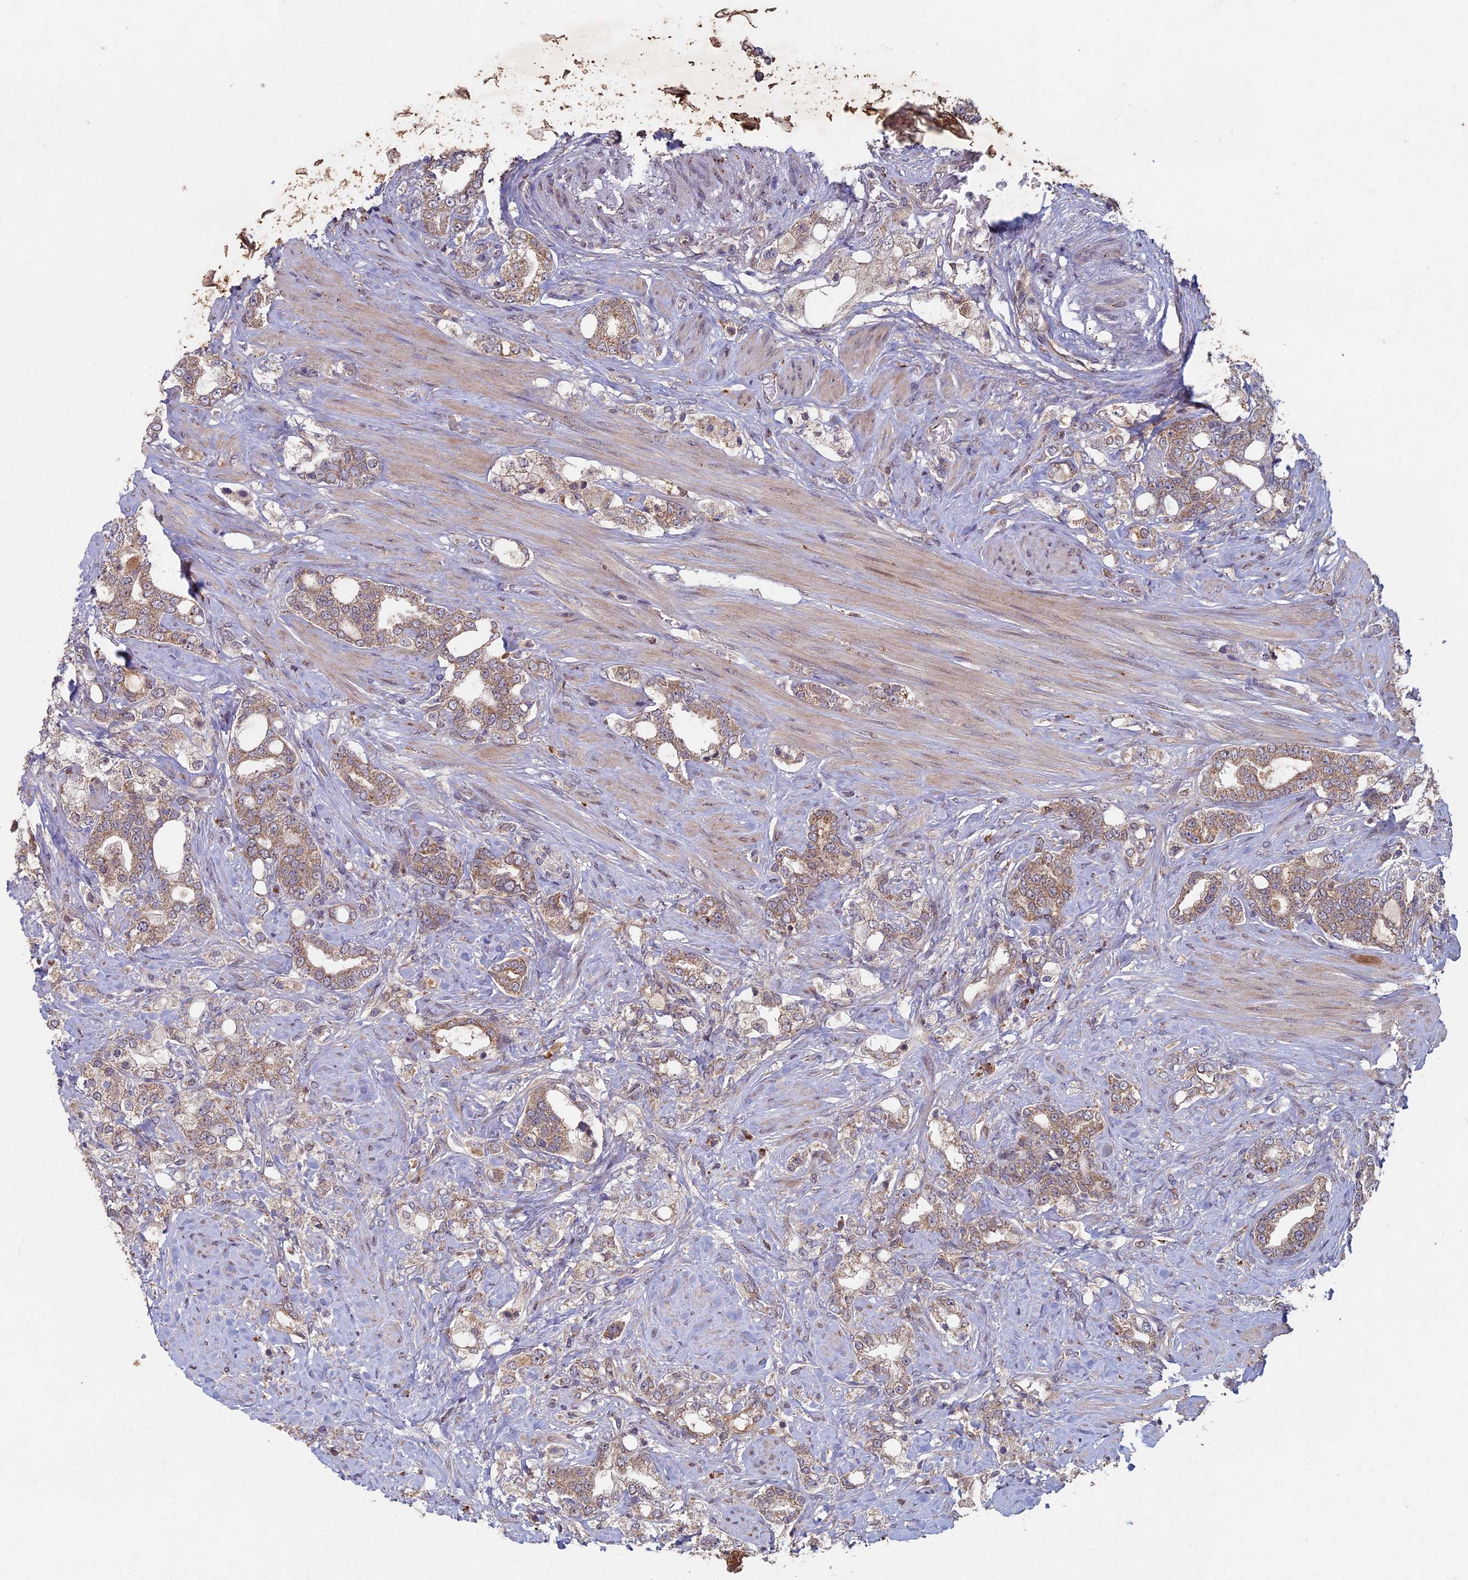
{"staining": {"intensity": "moderate", "quantity": ">75%", "location": "cytoplasmic/membranous"}, "tissue": "prostate cancer", "cell_type": "Tumor cells", "image_type": "cancer", "snomed": [{"axis": "morphology", "description": "Adenocarcinoma, High grade"}, {"axis": "topography", "description": "Prostate"}], "caption": "Moderate cytoplasmic/membranous protein expression is identified in approximately >75% of tumor cells in prostate adenocarcinoma (high-grade).", "gene": "RCCD1", "patient": {"sex": "male", "age": 64}}